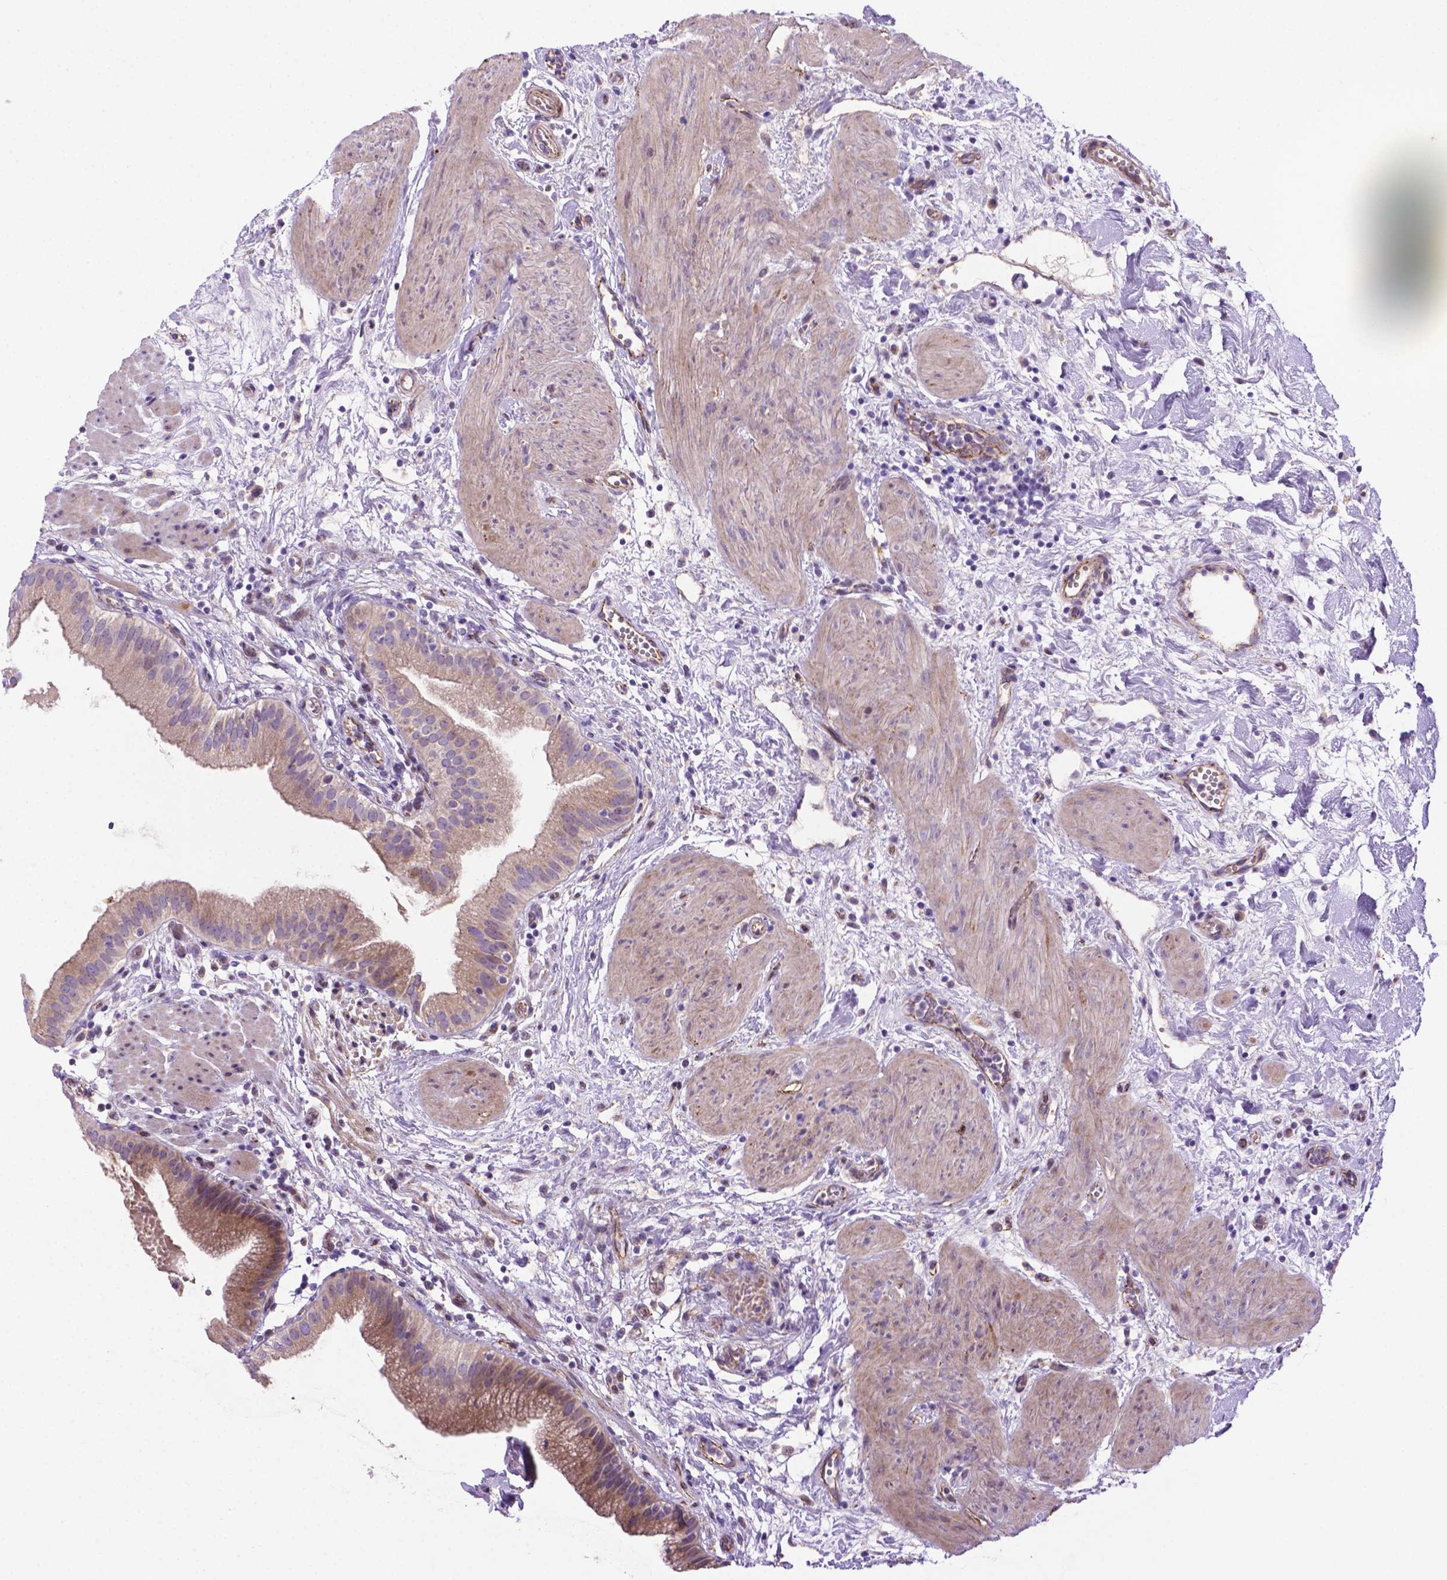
{"staining": {"intensity": "moderate", "quantity": ">75%", "location": "cytoplasmic/membranous"}, "tissue": "gallbladder", "cell_type": "Glandular cells", "image_type": "normal", "snomed": [{"axis": "morphology", "description": "Normal tissue, NOS"}, {"axis": "topography", "description": "Gallbladder"}], "caption": "DAB immunohistochemical staining of unremarkable gallbladder displays moderate cytoplasmic/membranous protein staining in about >75% of glandular cells. The protein of interest is shown in brown color, while the nuclei are stained blue.", "gene": "CCER2", "patient": {"sex": "female", "age": 65}}